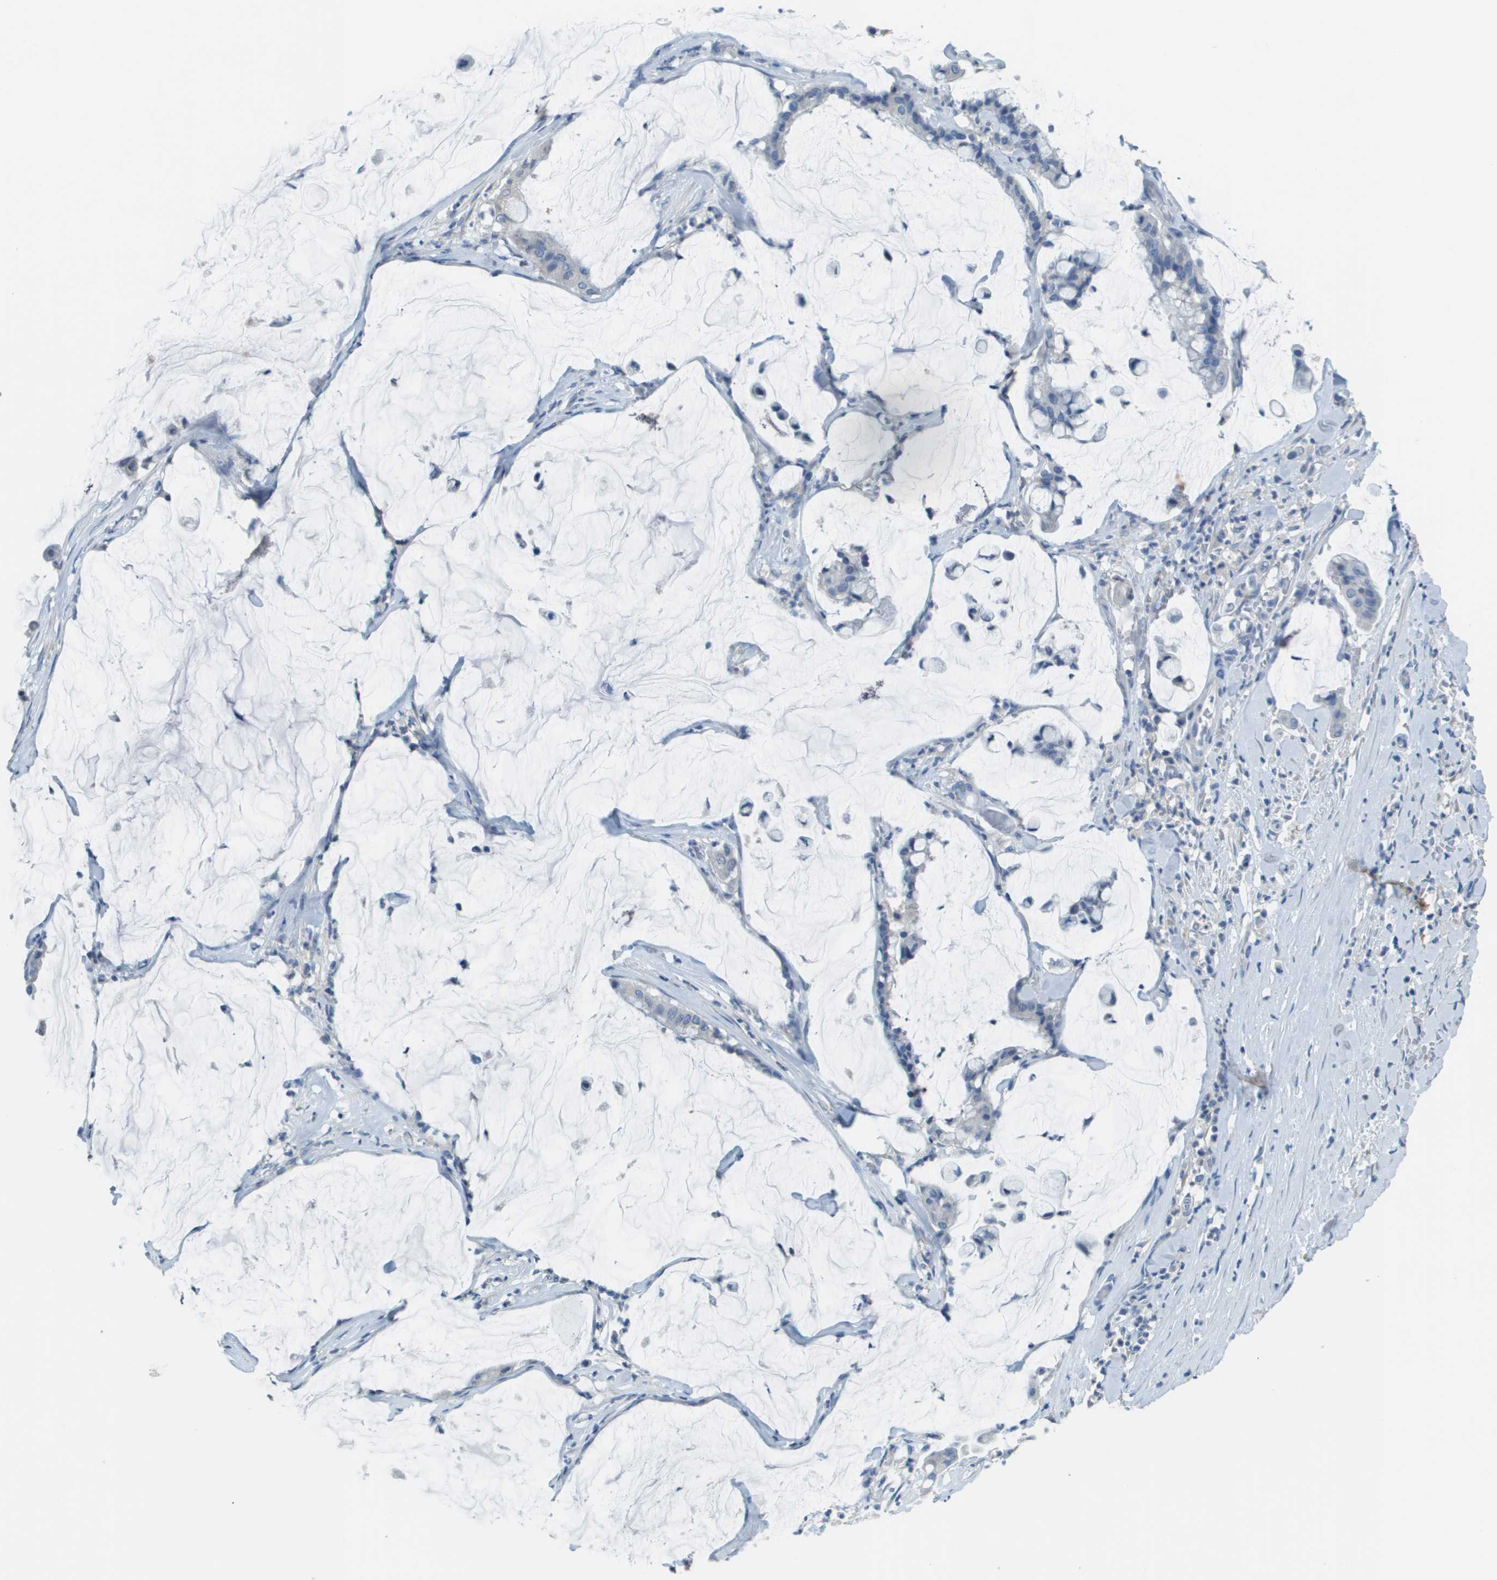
{"staining": {"intensity": "negative", "quantity": "none", "location": "none"}, "tissue": "pancreatic cancer", "cell_type": "Tumor cells", "image_type": "cancer", "snomed": [{"axis": "morphology", "description": "Adenocarcinoma, NOS"}, {"axis": "topography", "description": "Pancreas"}], "caption": "Photomicrograph shows no protein staining in tumor cells of pancreatic cancer tissue.", "gene": "PTGDR2", "patient": {"sex": "male", "age": 41}}